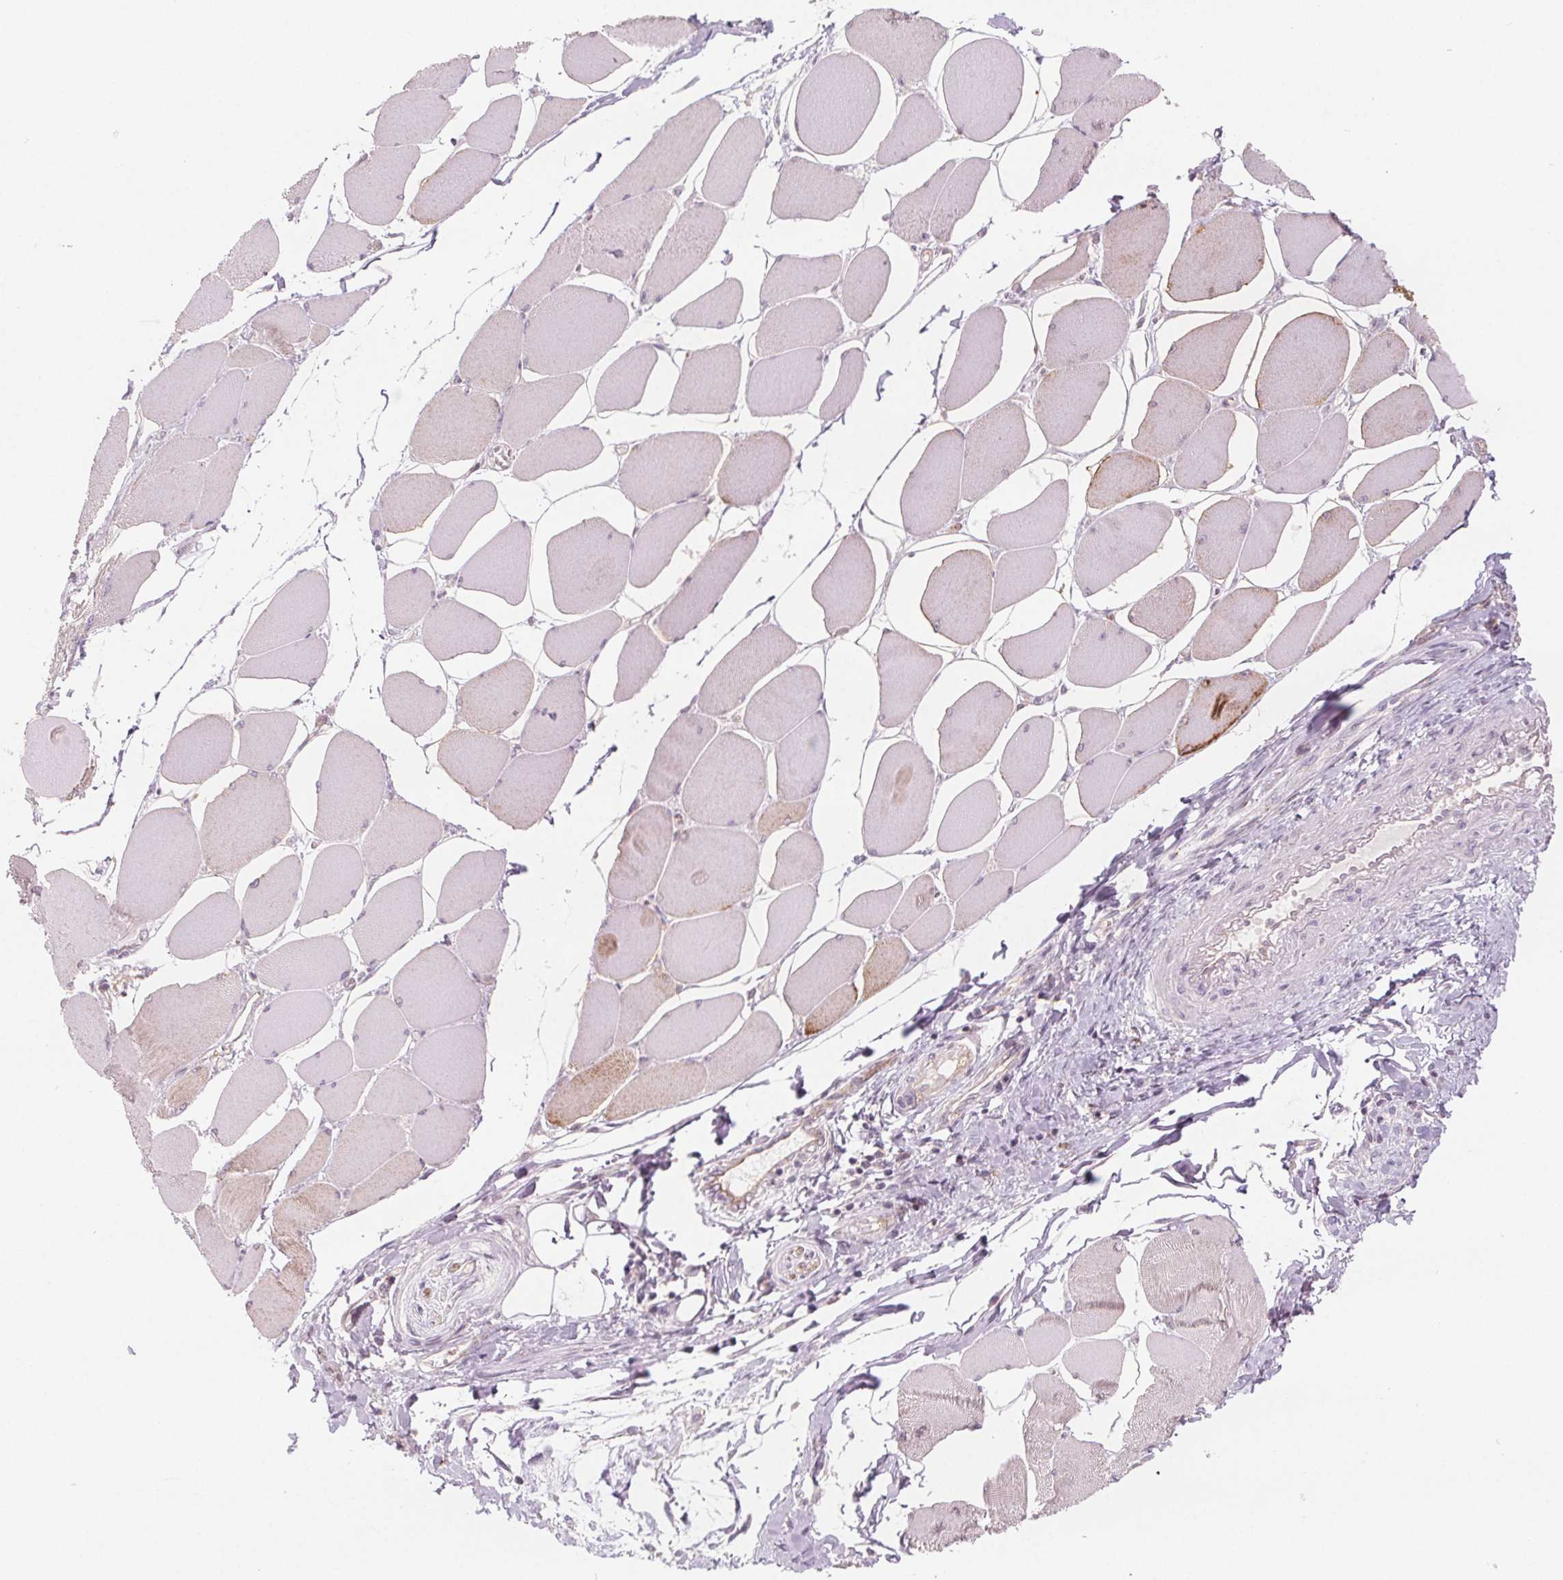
{"staining": {"intensity": "weak", "quantity": "<25%", "location": "cytoplasmic/membranous"}, "tissue": "skeletal muscle", "cell_type": "Myocytes", "image_type": "normal", "snomed": [{"axis": "morphology", "description": "Normal tissue, NOS"}, {"axis": "topography", "description": "Skeletal muscle"}], "caption": "Myocytes show no significant protein staining in benign skeletal muscle. The staining was performed using DAB to visualize the protein expression in brown, while the nuclei were stained in blue with hematoxylin (Magnification: 20x).", "gene": "ATP1A1", "patient": {"sex": "female", "age": 75}}